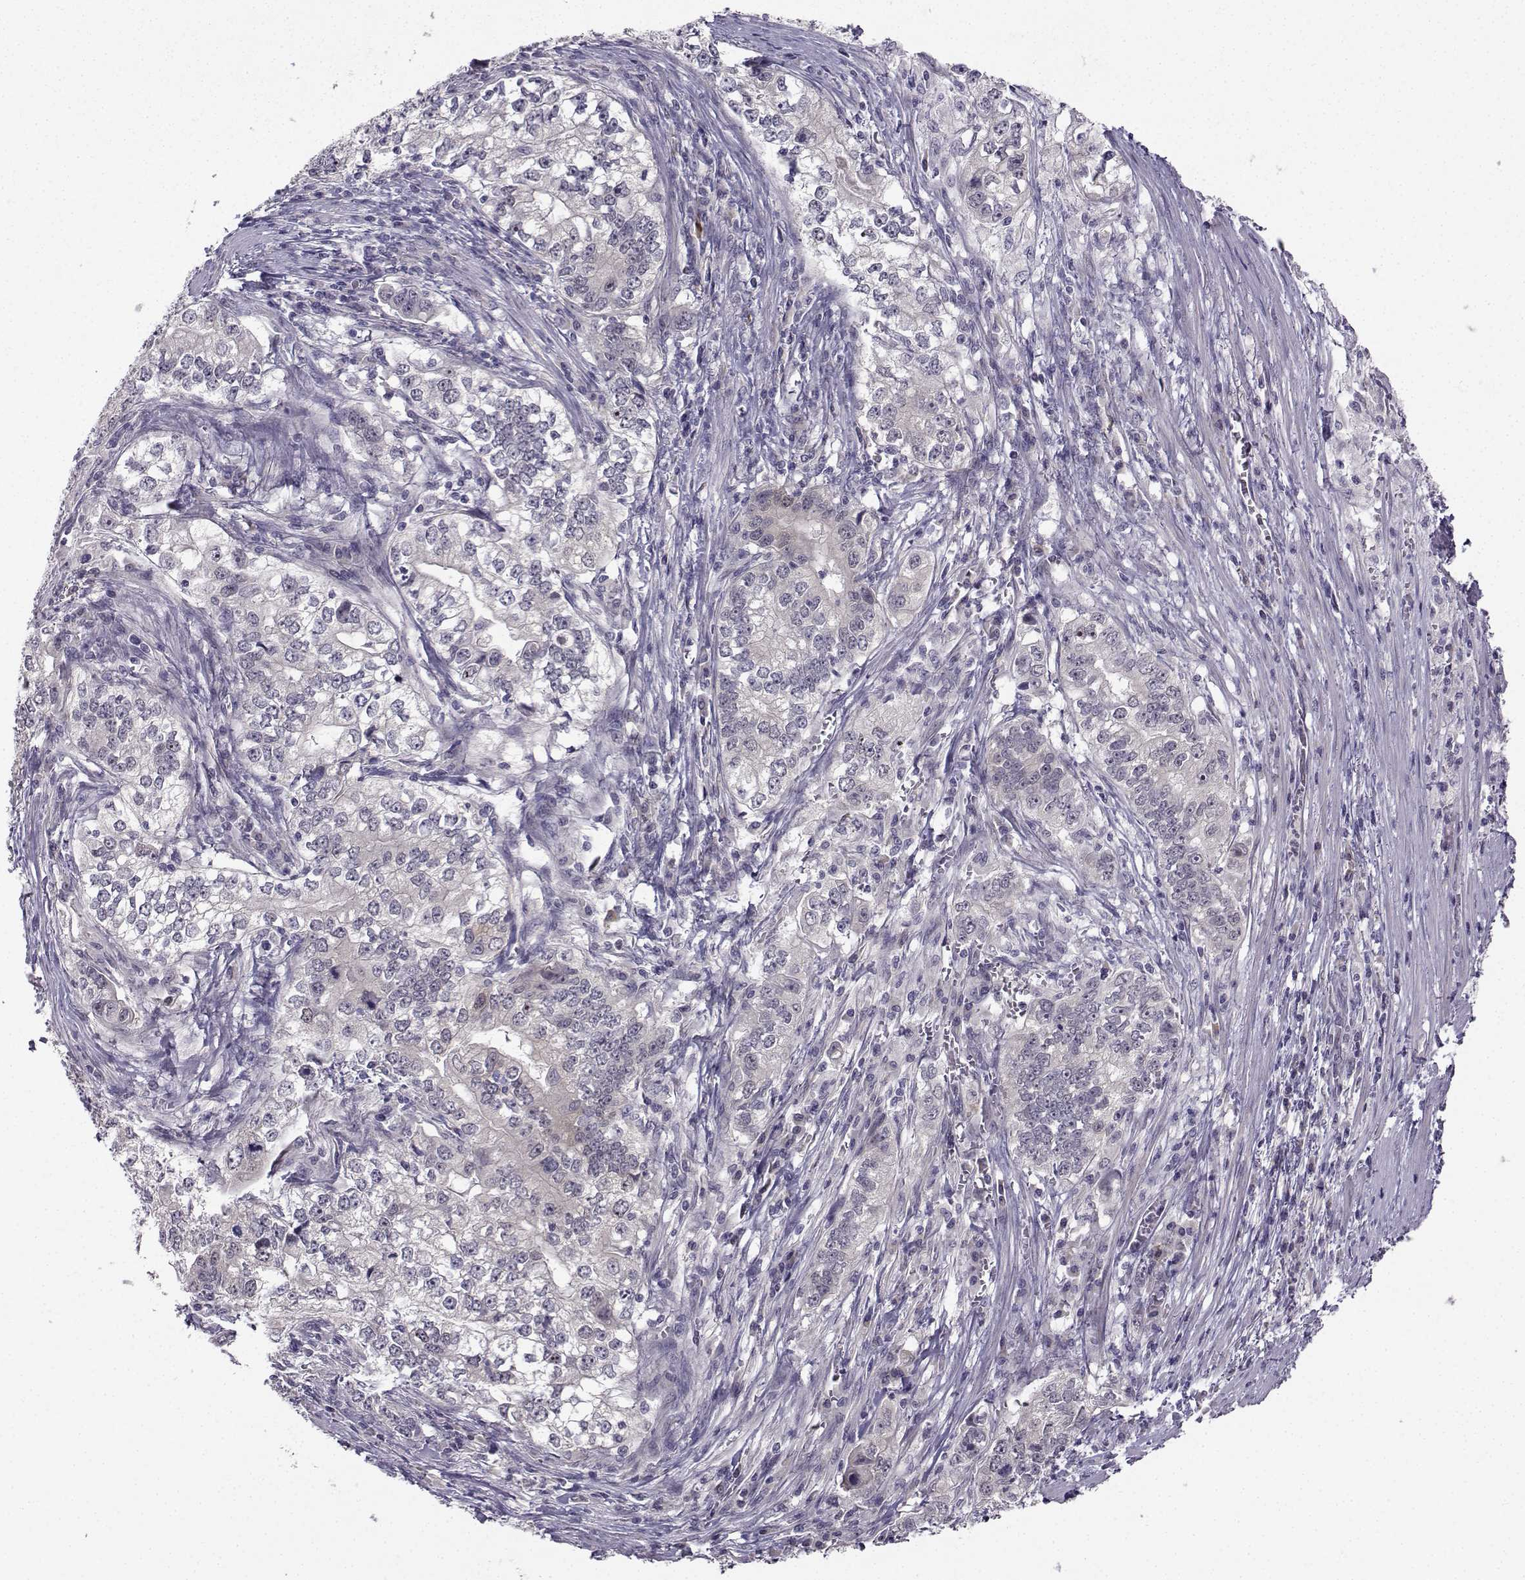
{"staining": {"intensity": "negative", "quantity": "none", "location": "none"}, "tissue": "stomach cancer", "cell_type": "Tumor cells", "image_type": "cancer", "snomed": [{"axis": "morphology", "description": "Adenocarcinoma, NOS"}, {"axis": "topography", "description": "Stomach, lower"}], "caption": "Immunohistochemical staining of human stomach cancer shows no significant expression in tumor cells.", "gene": "NQO1", "patient": {"sex": "female", "age": 72}}